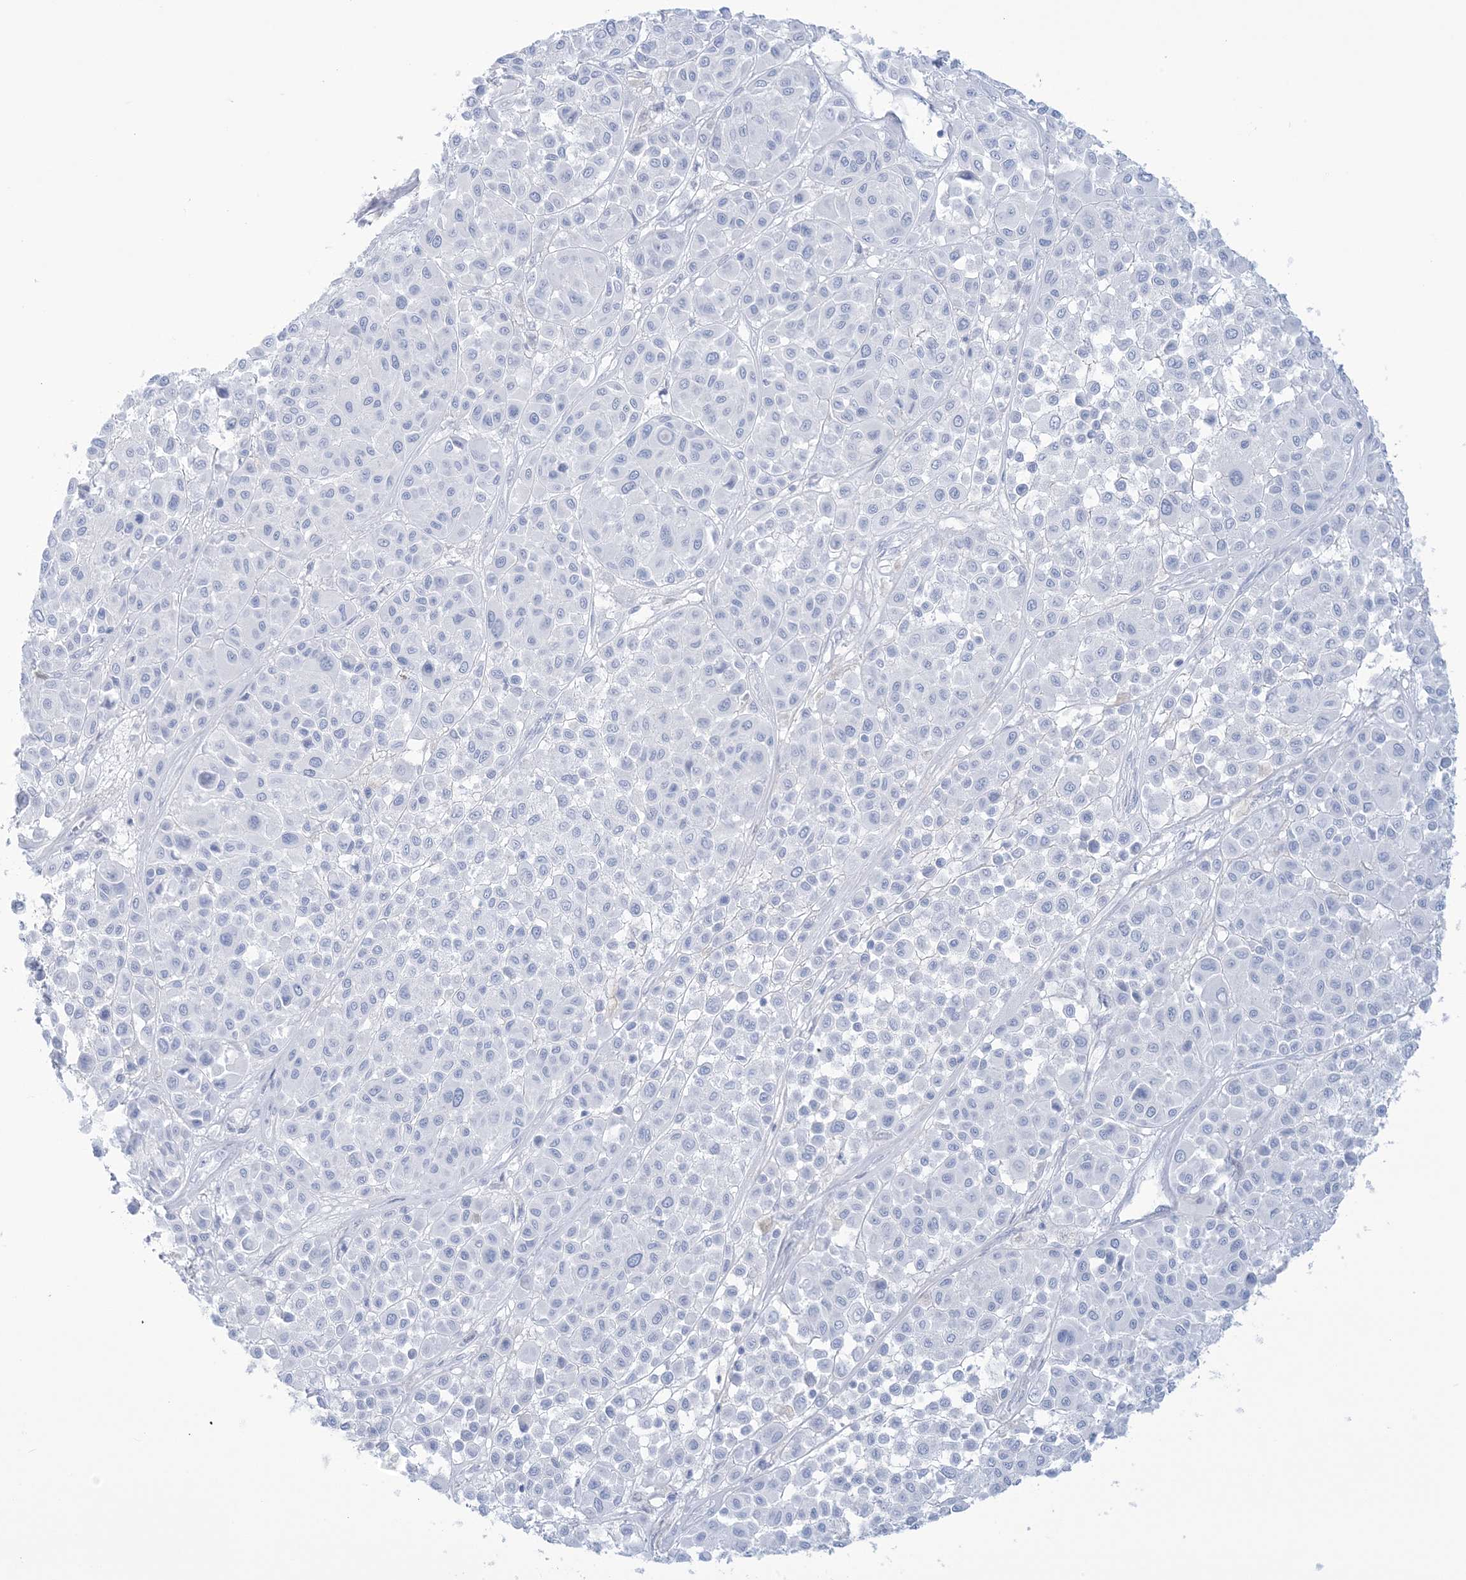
{"staining": {"intensity": "negative", "quantity": "none", "location": "none"}, "tissue": "melanoma", "cell_type": "Tumor cells", "image_type": "cancer", "snomed": [{"axis": "morphology", "description": "Malignant melanoma, Metastatic site"}, {"axis": "topography", "description": "Soft tissue"}], "caption": "DAB immunohistochemical staining of human malignant melanoma (metastatic site) exhibits no significant expression in tumor cells.", "gene": "AGXT", "patient": {"sex": "male", "age": 41}}